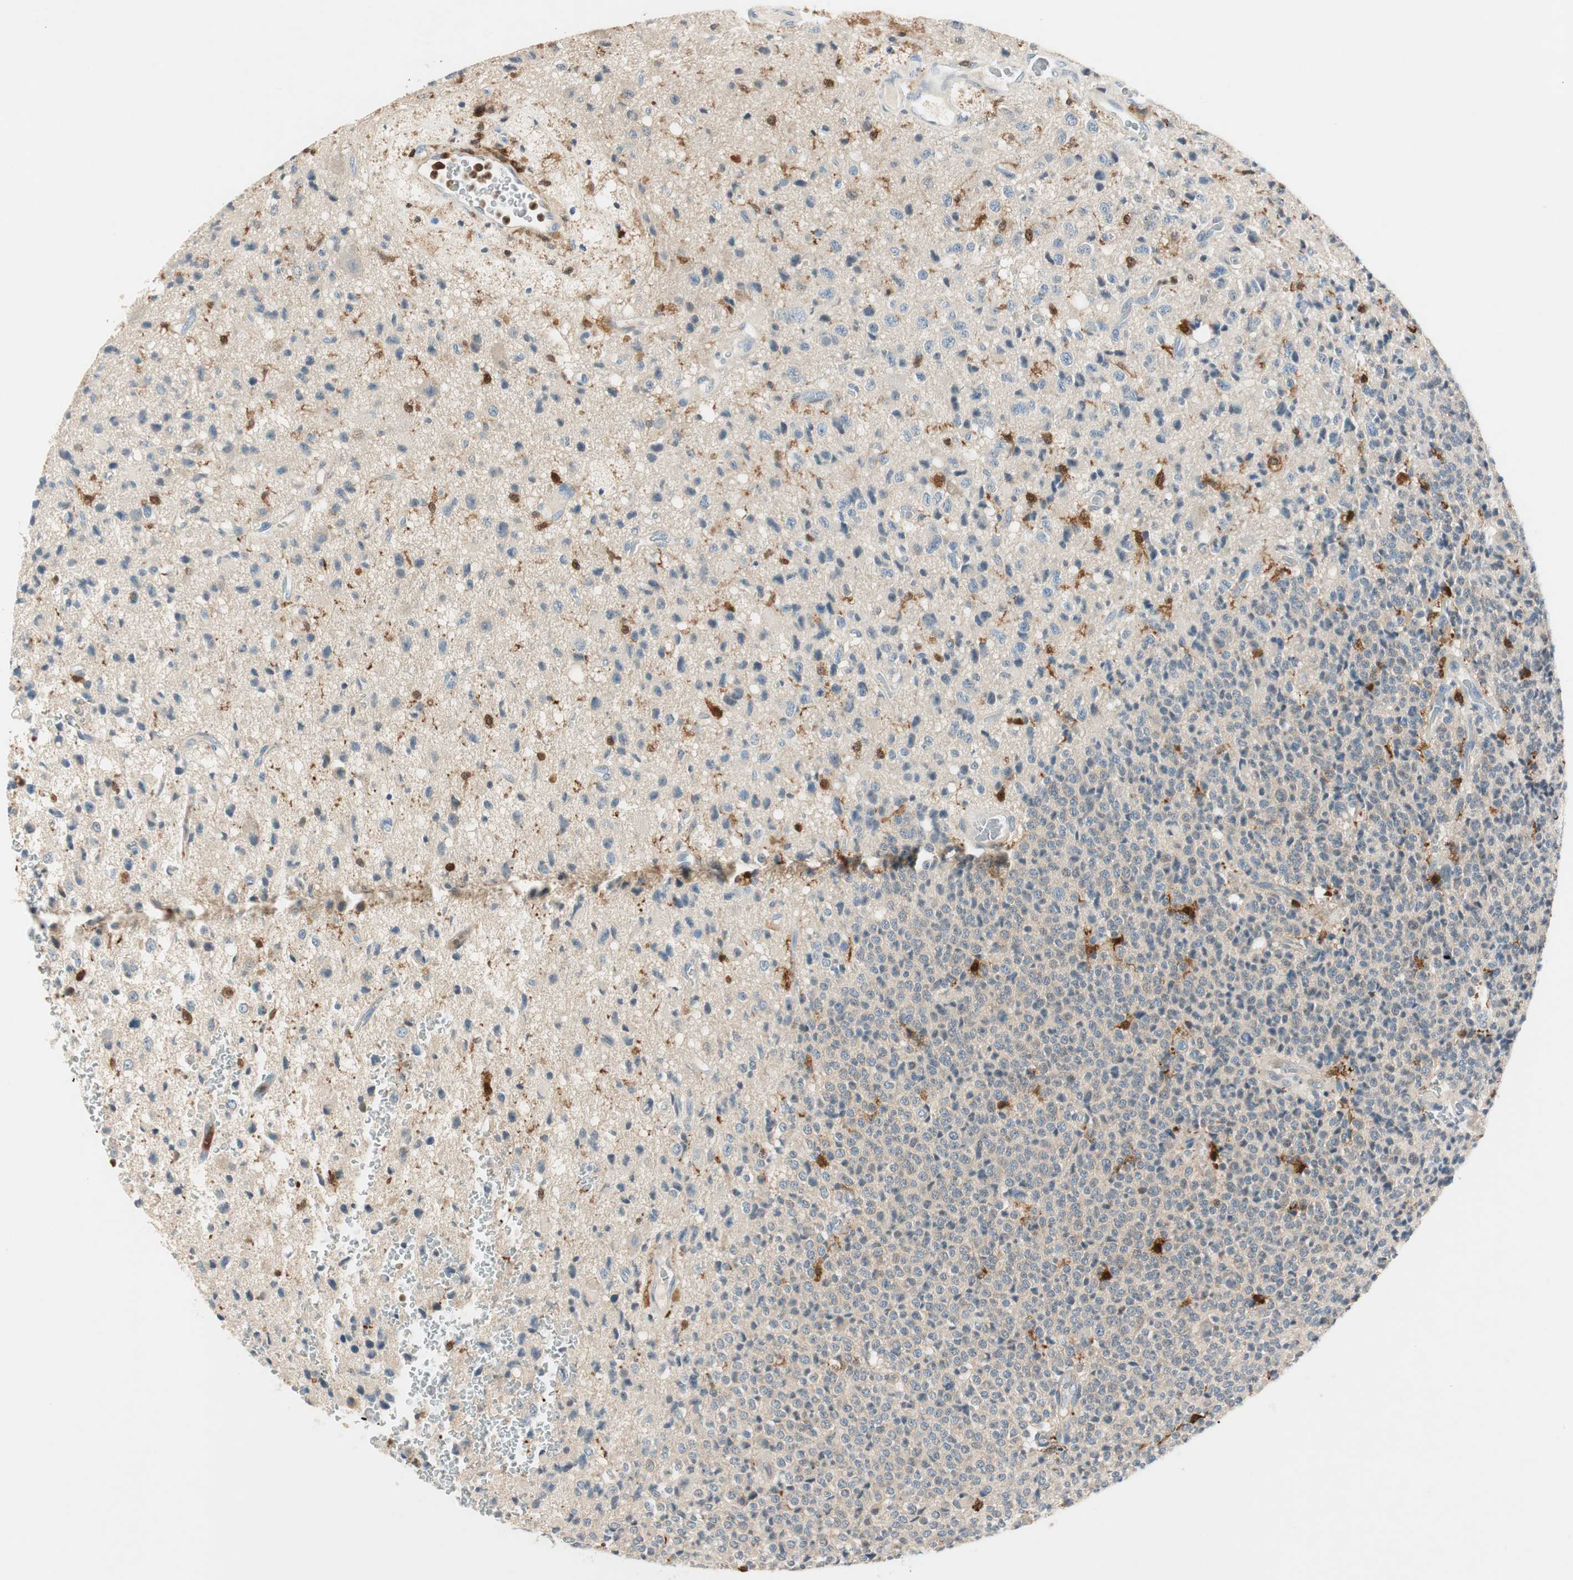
{"staining": {"intensity": "negative", "quantity": "none", "location": "none"}, "tissue": "glioma", "cell_type": "Tumor cells", "image_type": "cancer", "snomed": [{"axis": "morphology", "description": "Glioma, malignant, High grade"}, {"axis": "topography", "description": "pancreas cauda"}], "caption": "DAB immunohistochemical staining of human glioma demonstrates no significant positivity in tumor cells.", "gene": "COTL1", "patient": {"sex": "male", "age": 60}}